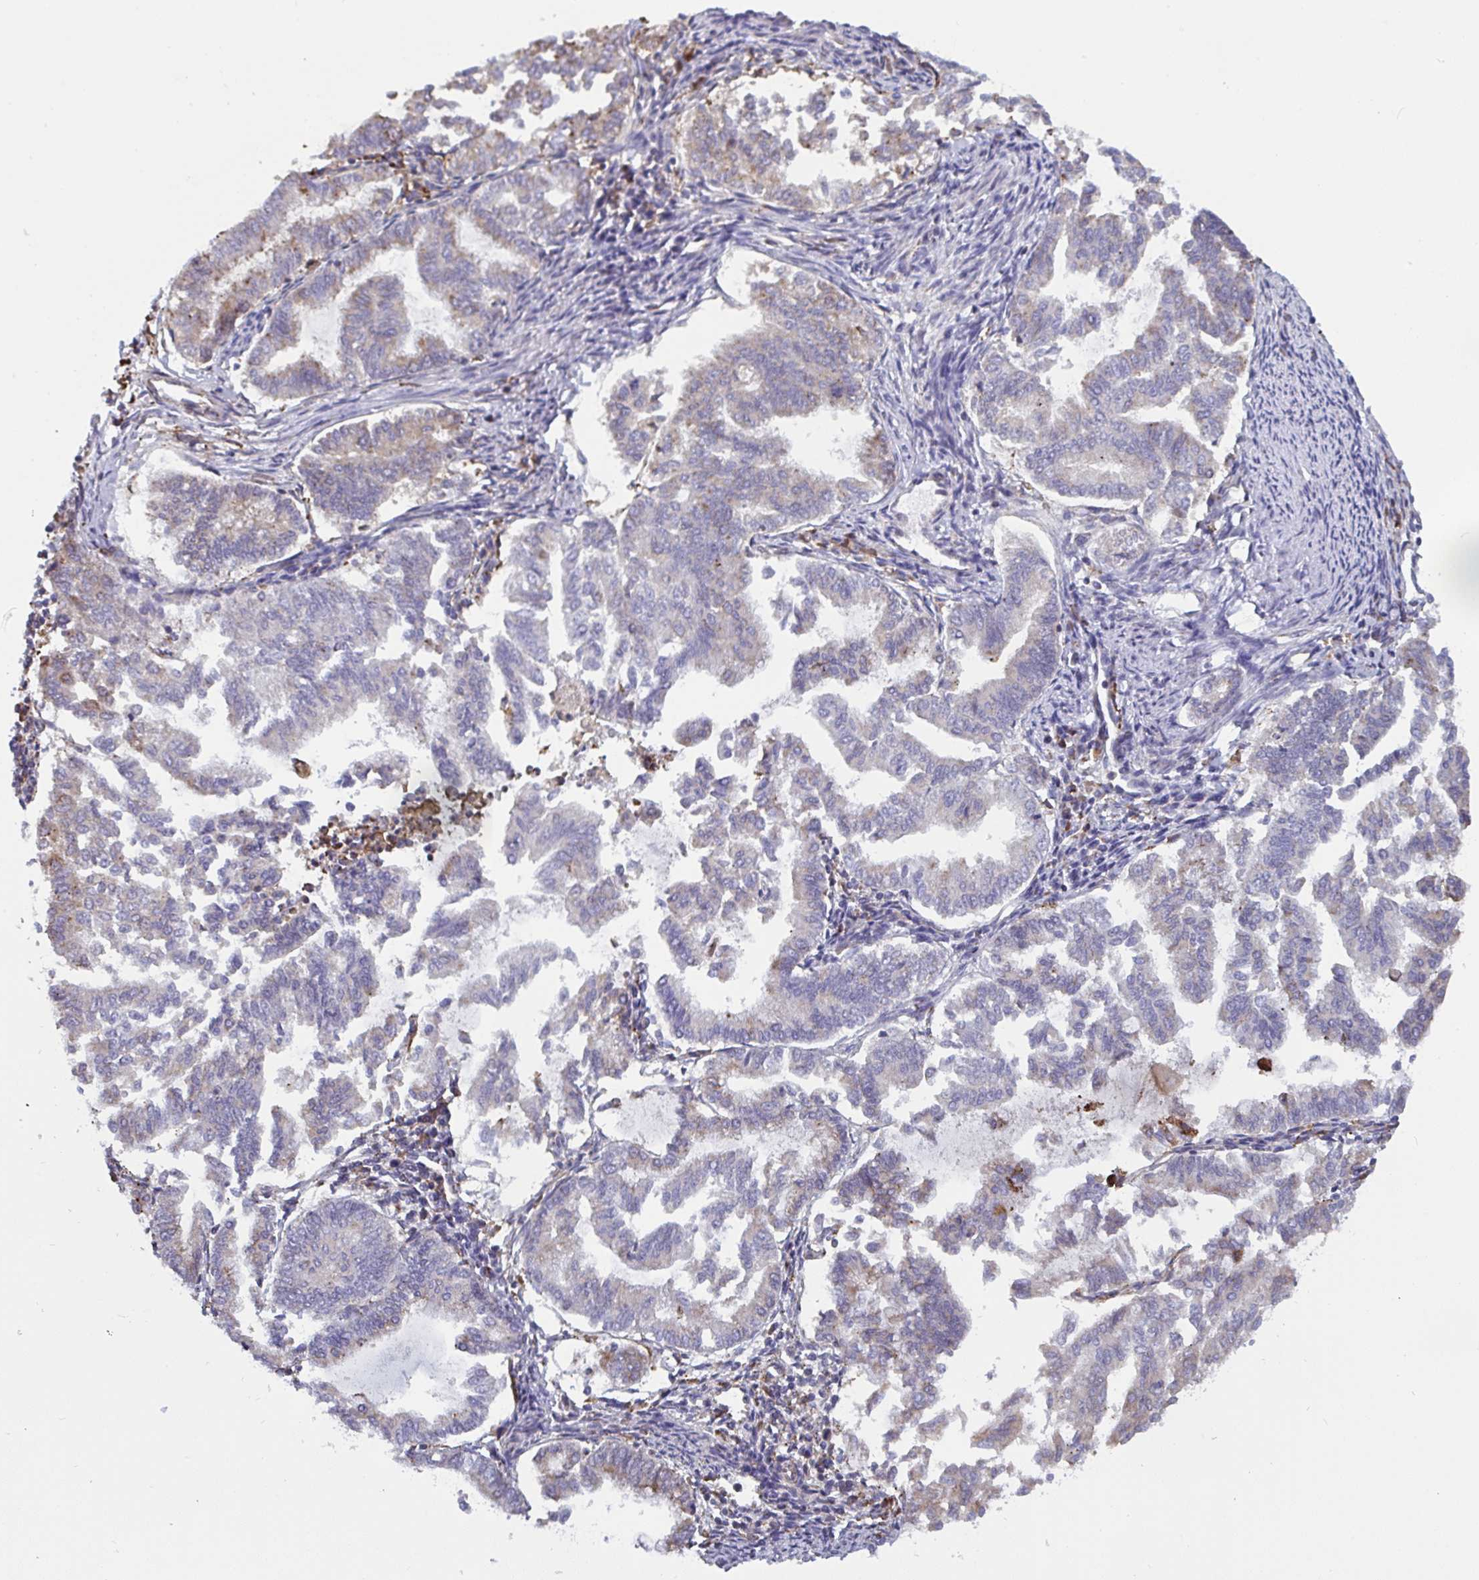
{"staining": {"intensity": "negative", "quantity": "none", "location": "none"}, "tissue": "endometrial cancer", "cell_type": "Tumor cells", "image_type": "cancer", "snomed": [{"axis": "morphology", "description": "Adenocarcinoma, NOS"}, {"axis": "topography", "description": "Endometrium"}], "caption": "Human endometrial adenocarcinoma stained for a protein using immunohistochemistry (IHC) displays no staining in tumor cells.", "gene": "MYMK", "patient": {"sex": "female", "age": 79}}